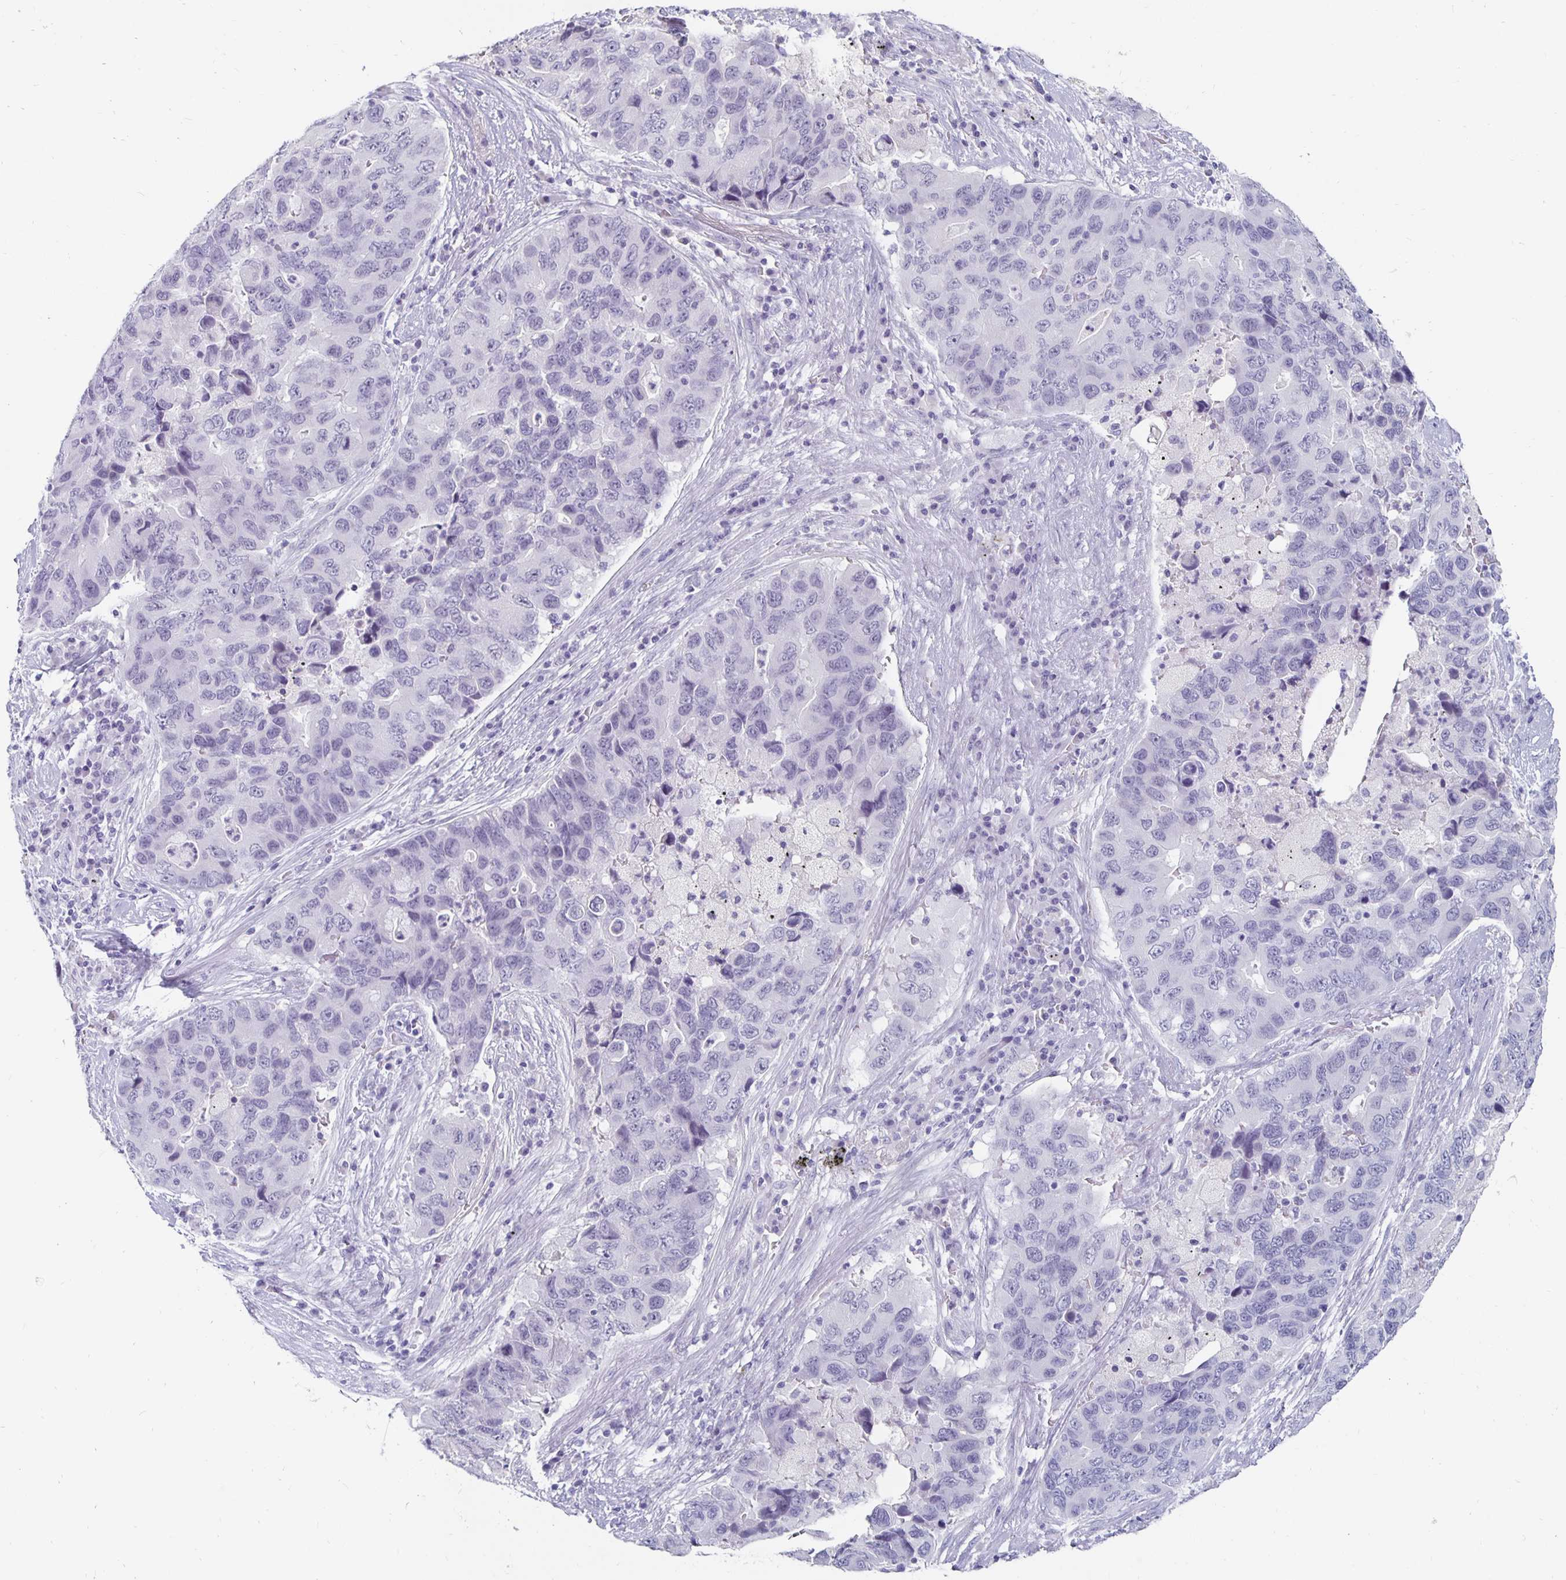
{"staining": {"intensity": "negative", "quantity": "none", "location": "none"}, "tissue": "lung cancer", "cell_type": "Tumor cells", "image_type": "cancer", "snomed": [{"axis": "morphology", "description": "Adenocarcinoma, NOS"}, {"axis": "morphology", "description": "Adenocarcinoma, metastatic, NOS"}, {"axis": "topography", "description": "Lymph node"}, {"axis": "topography", "description": "Lung"}], "caption": "DAB (3,3'-diaminobenzidine) immunohistochemical staining of human lung adenocarcinoma shows no significant expression in tumor cells.", "gene": "KCNQ2", "patient": {"sex": "female", "age": 54}}